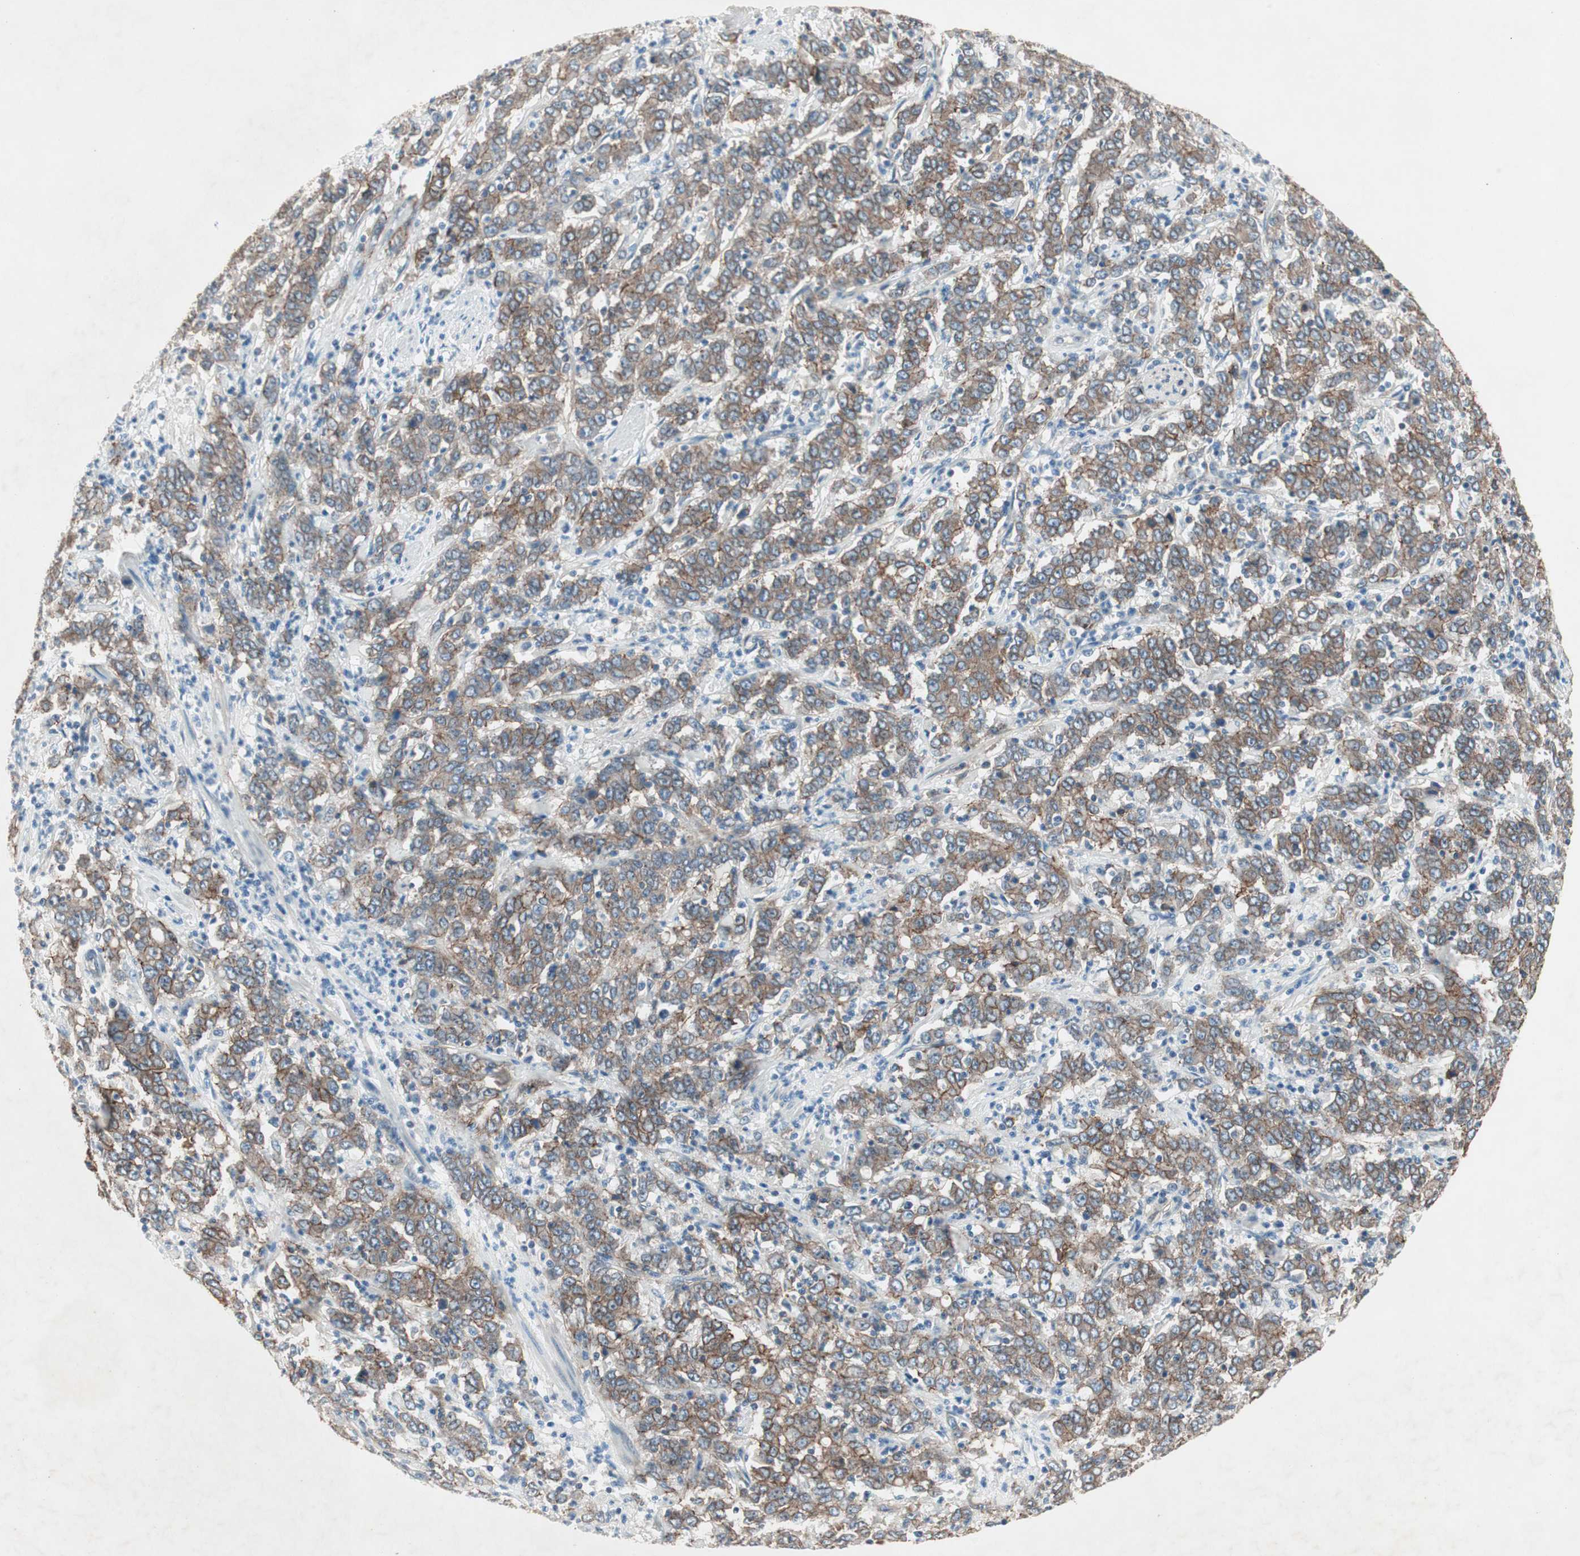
{"staining": {"intensity": "moderate", "quantity": ">75%", "location": "cytoplasmic/membranous"}, "tissue": "stomach cancer", "cell_type": "Tumor cells", "image_type": "cancer", "snomed": [{"axis": "morphology", "description": "Adenocarcinoma, NOS"}, {"axis": "topography", "description": "Stomach, lower"}], "caption": "Brown immunohistochemical staining in stomach cancer reveals moderate cytoplasmic/membranous expression in approximately >75% of tumor cells.", "gene": "ITGB4", "patient": {"sex": "female", "age": 71}}